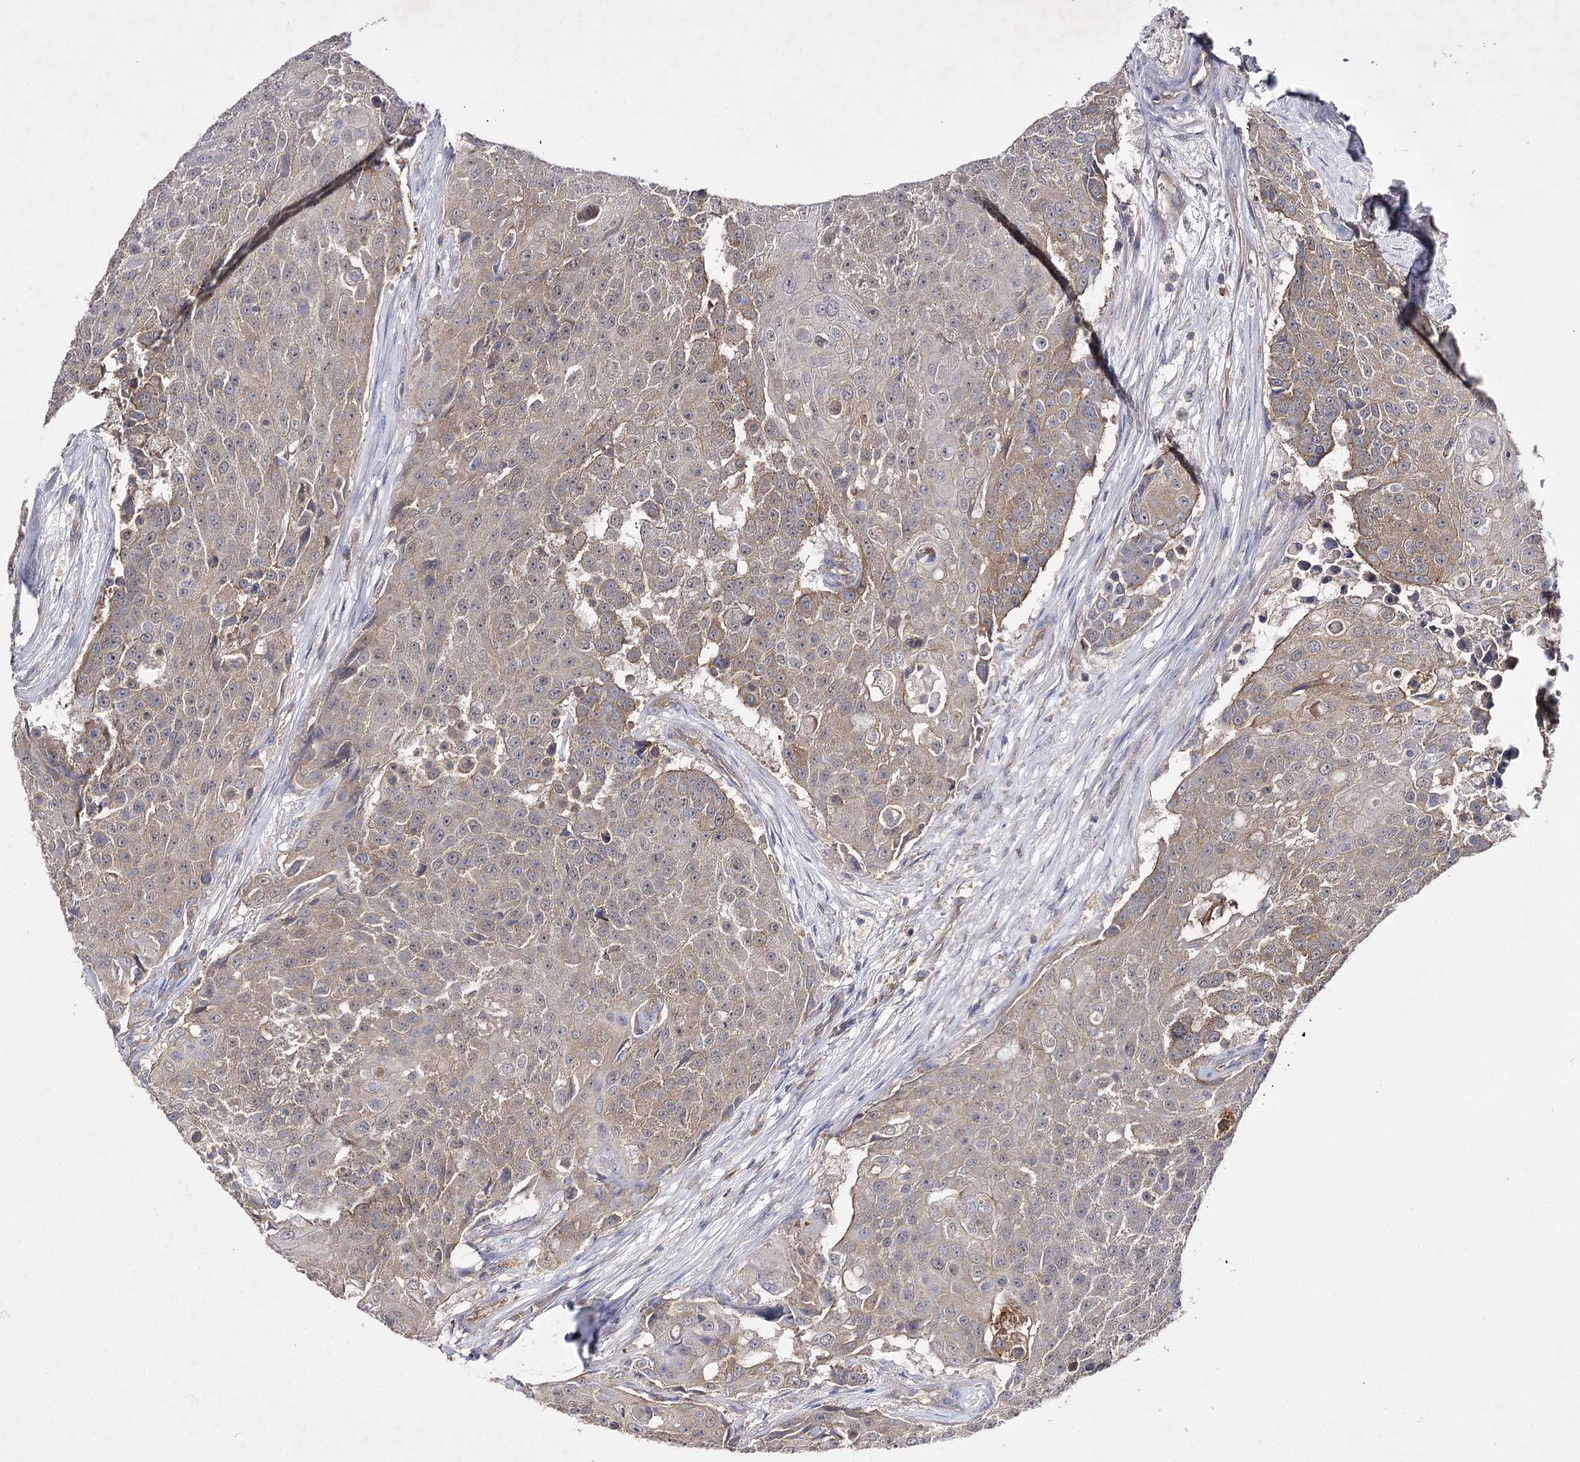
{"staining": {"intensity": "weak", "quantity": "25%-75%", "location": "cytoplasmic/membranous"}, "tissue": "urothelial cancer", "cell_type": "Tumor cells", "image_type": "cancer", "snomed": [{"axis": "morphology", "description": "Urothelial carcinoma, High grade"}, {"axis": "topography", "description": "Urinary bladder"}], "caption": "Protein staining of urothelial carcinoma (high-grade) tissue reveals weak cytoplasmic/membranous expression in about 25%-75% of tumor cells.", "gene": "BCR", "patient": {"sex": "female", "age": 63}}